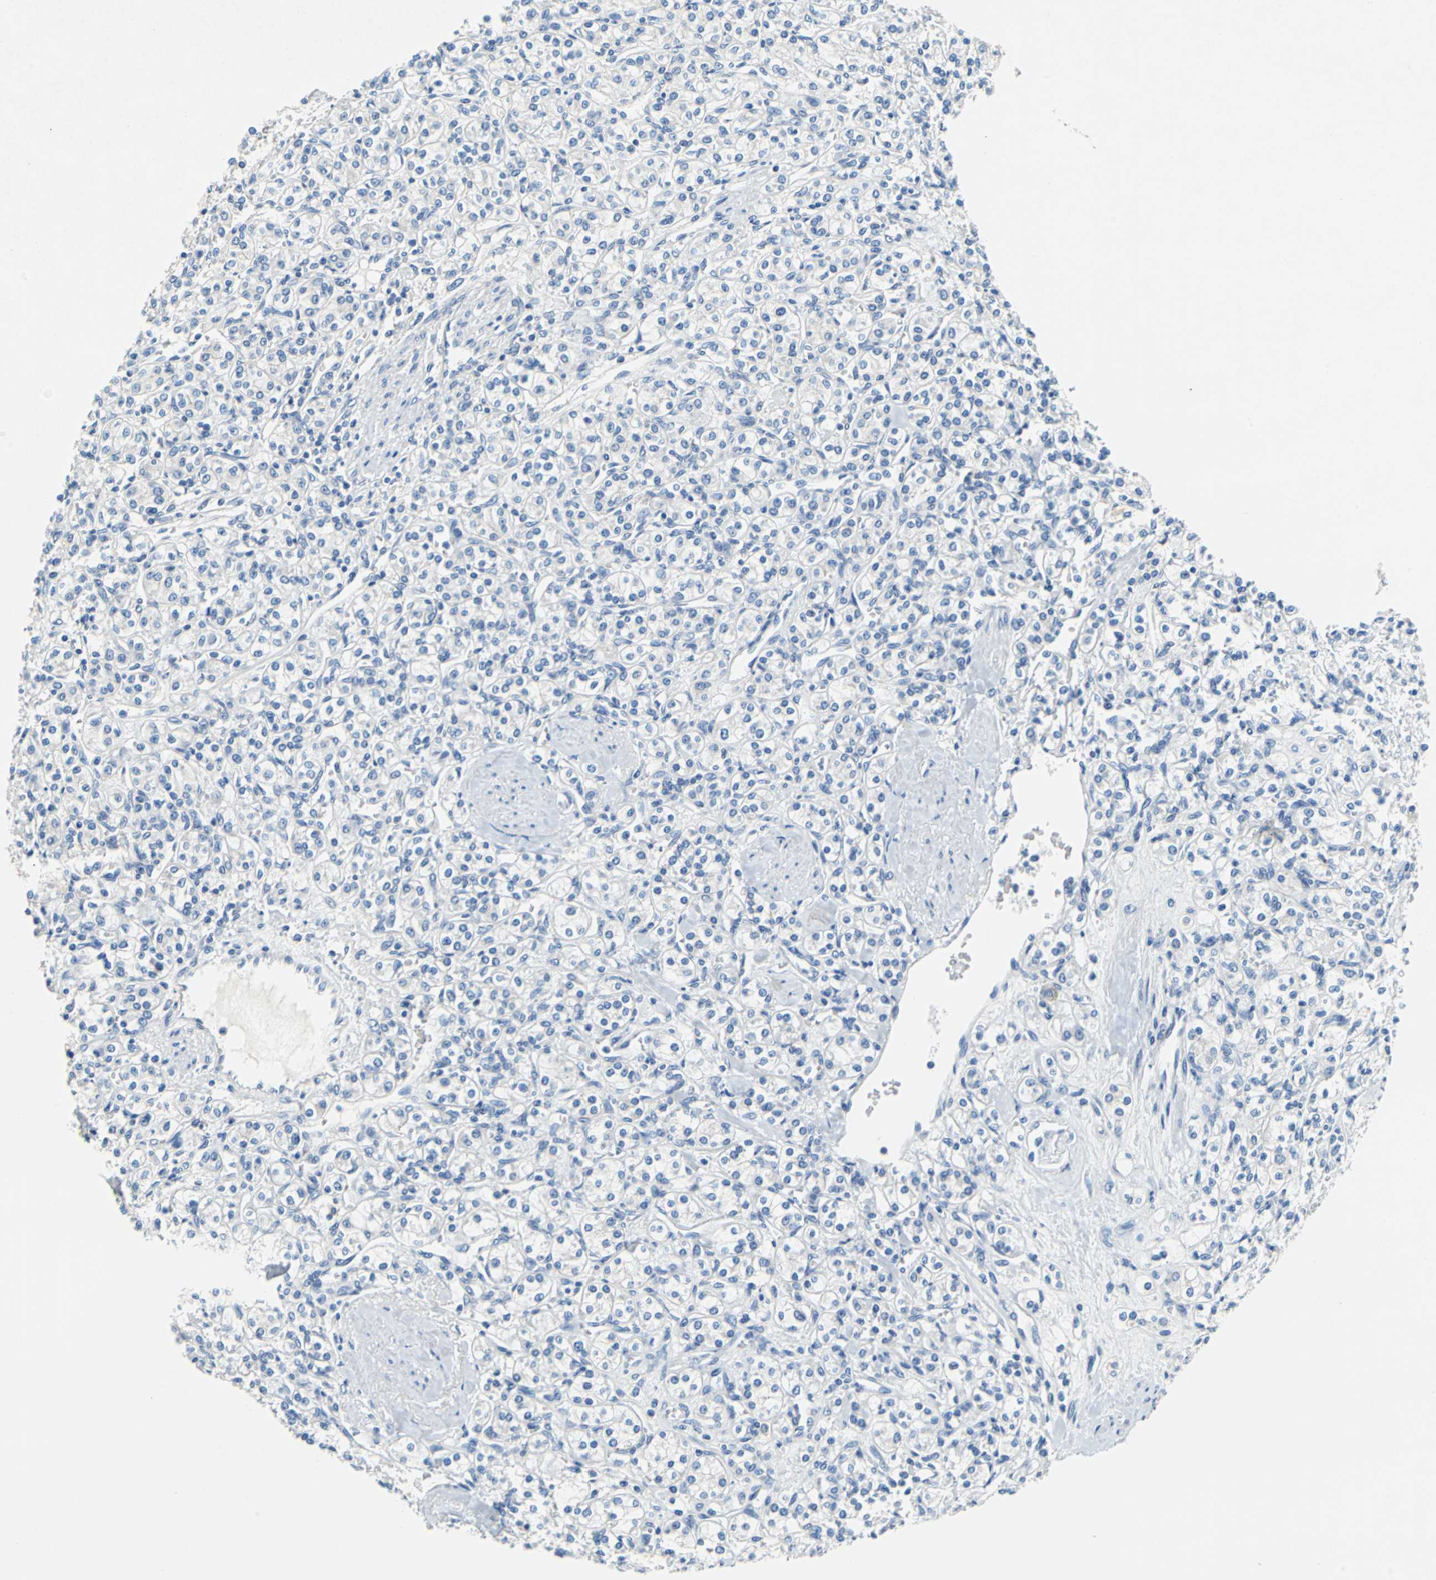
{"staining": {"intensity": "negative", "quantity": "none", "location": "none"}, "tissue": "renal cancer", "cell_type": "Tumor cells", "image_type": "cancer", "snomed": [{"axis": "morphology", "description": "Adenocarcinoma, NOS"}, {"axis": "topography", "description": "Kidney"}], "caption": "This is an IHC histopathology image of renal adenocarcinoma. There is no staining in tumor cells.", "gene": "TEX264", "patient": {"sex": "male", "age": 77}}